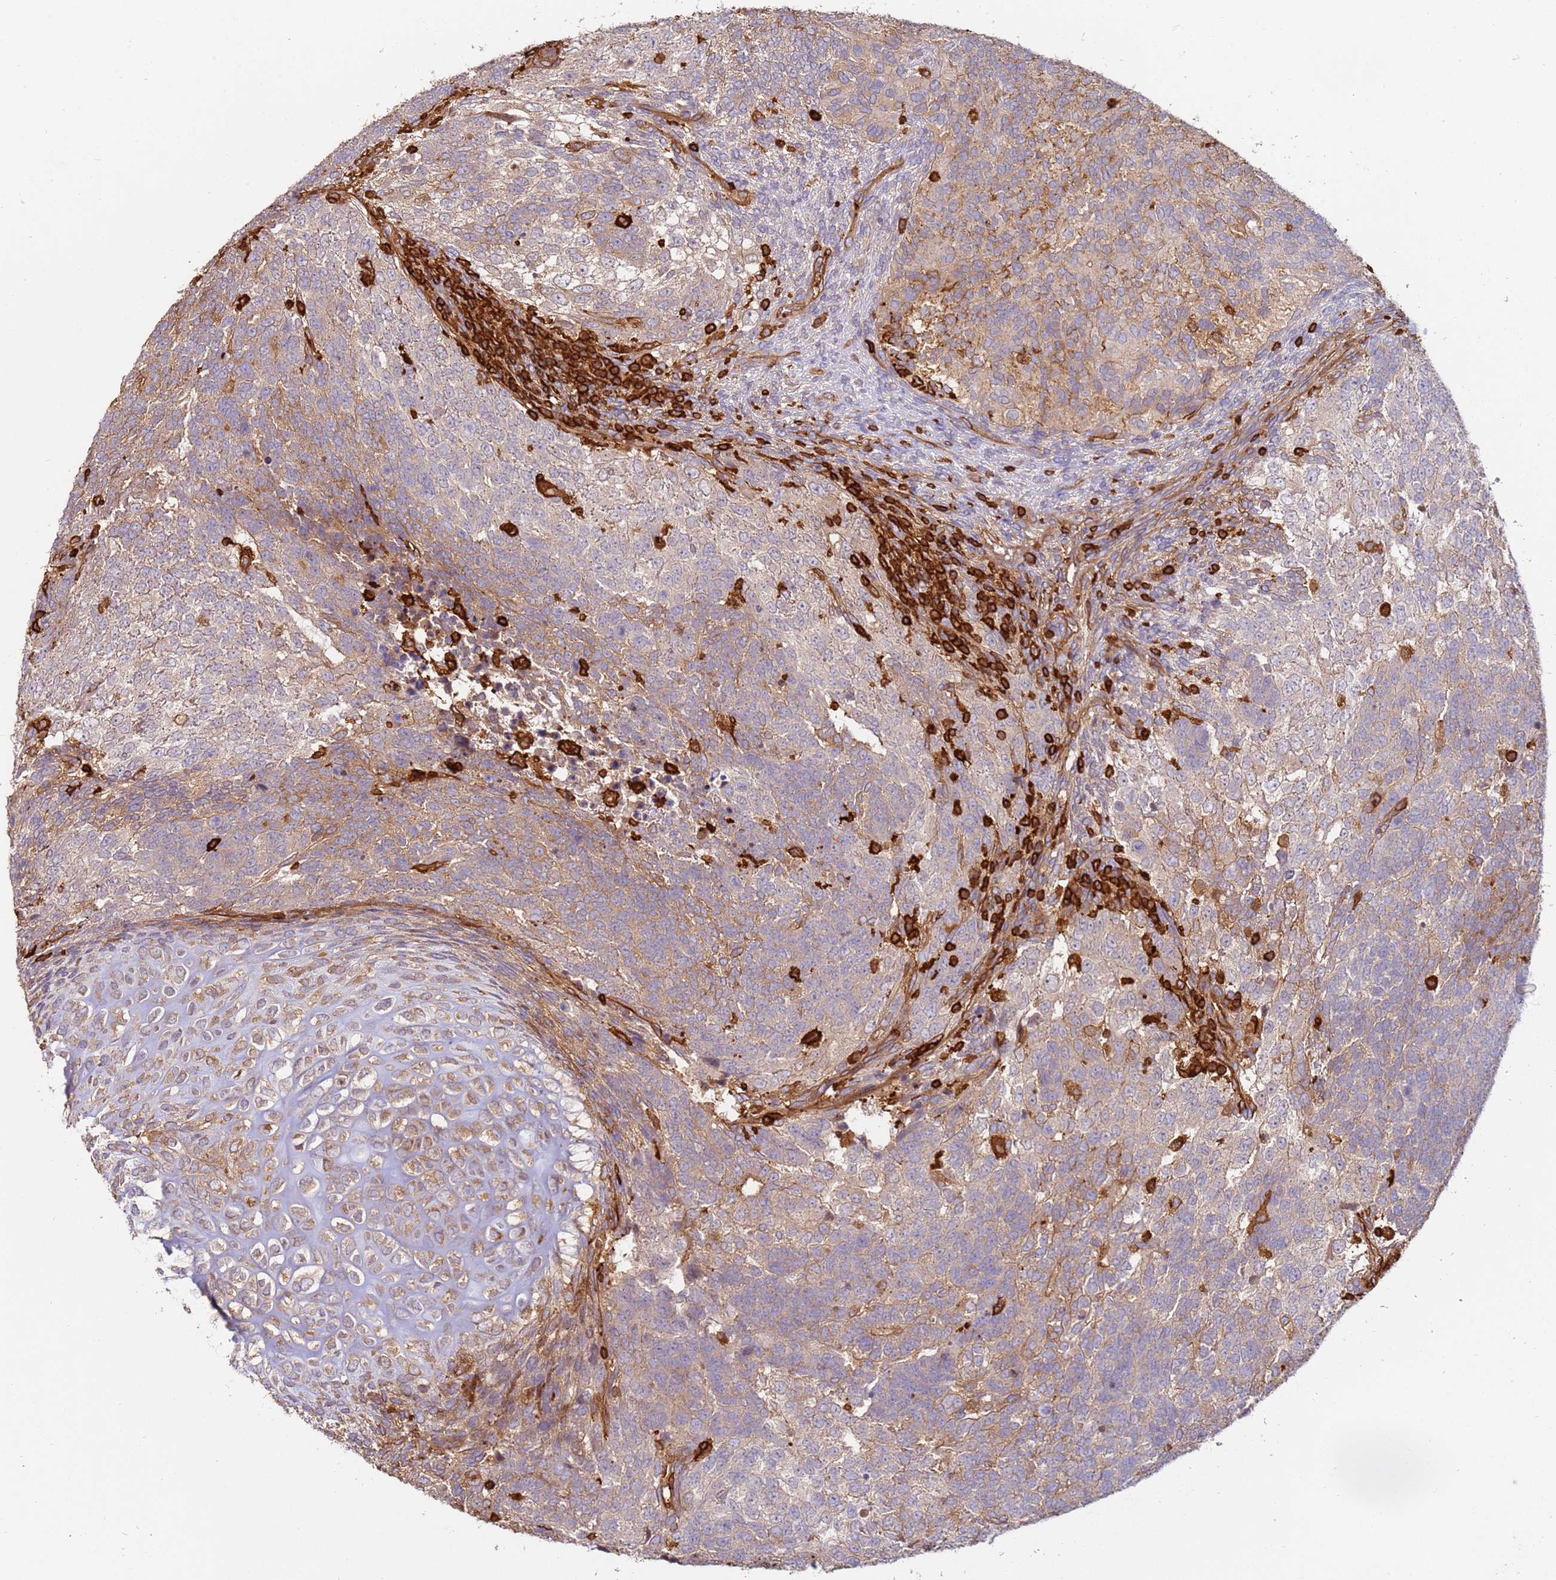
{"staining": {"intensity": "weak", "quantity": "25%-75%", "location": "cytoplasmic/membranous"}, "tissue": "testis cancer", "cell_type": "Tumor cells", "image_type": "cancer", "snomed": [{"axis": "morphology", "description": "Carcinoma, Embryonal, NOS"}, {"axis": "topography", "description": "Testis"}], "caption": "Brown immunohistochemical staining in testis cancer (embryonal carcinoma) displays weak cytoplasmic/membranous staining in approximately 25%-75% of tumor cells. (DAB = brown stain, brightfield microscopy at high magnification).", "gene": "OR6P1", "patient": {"sex": "male", "age": 23}}